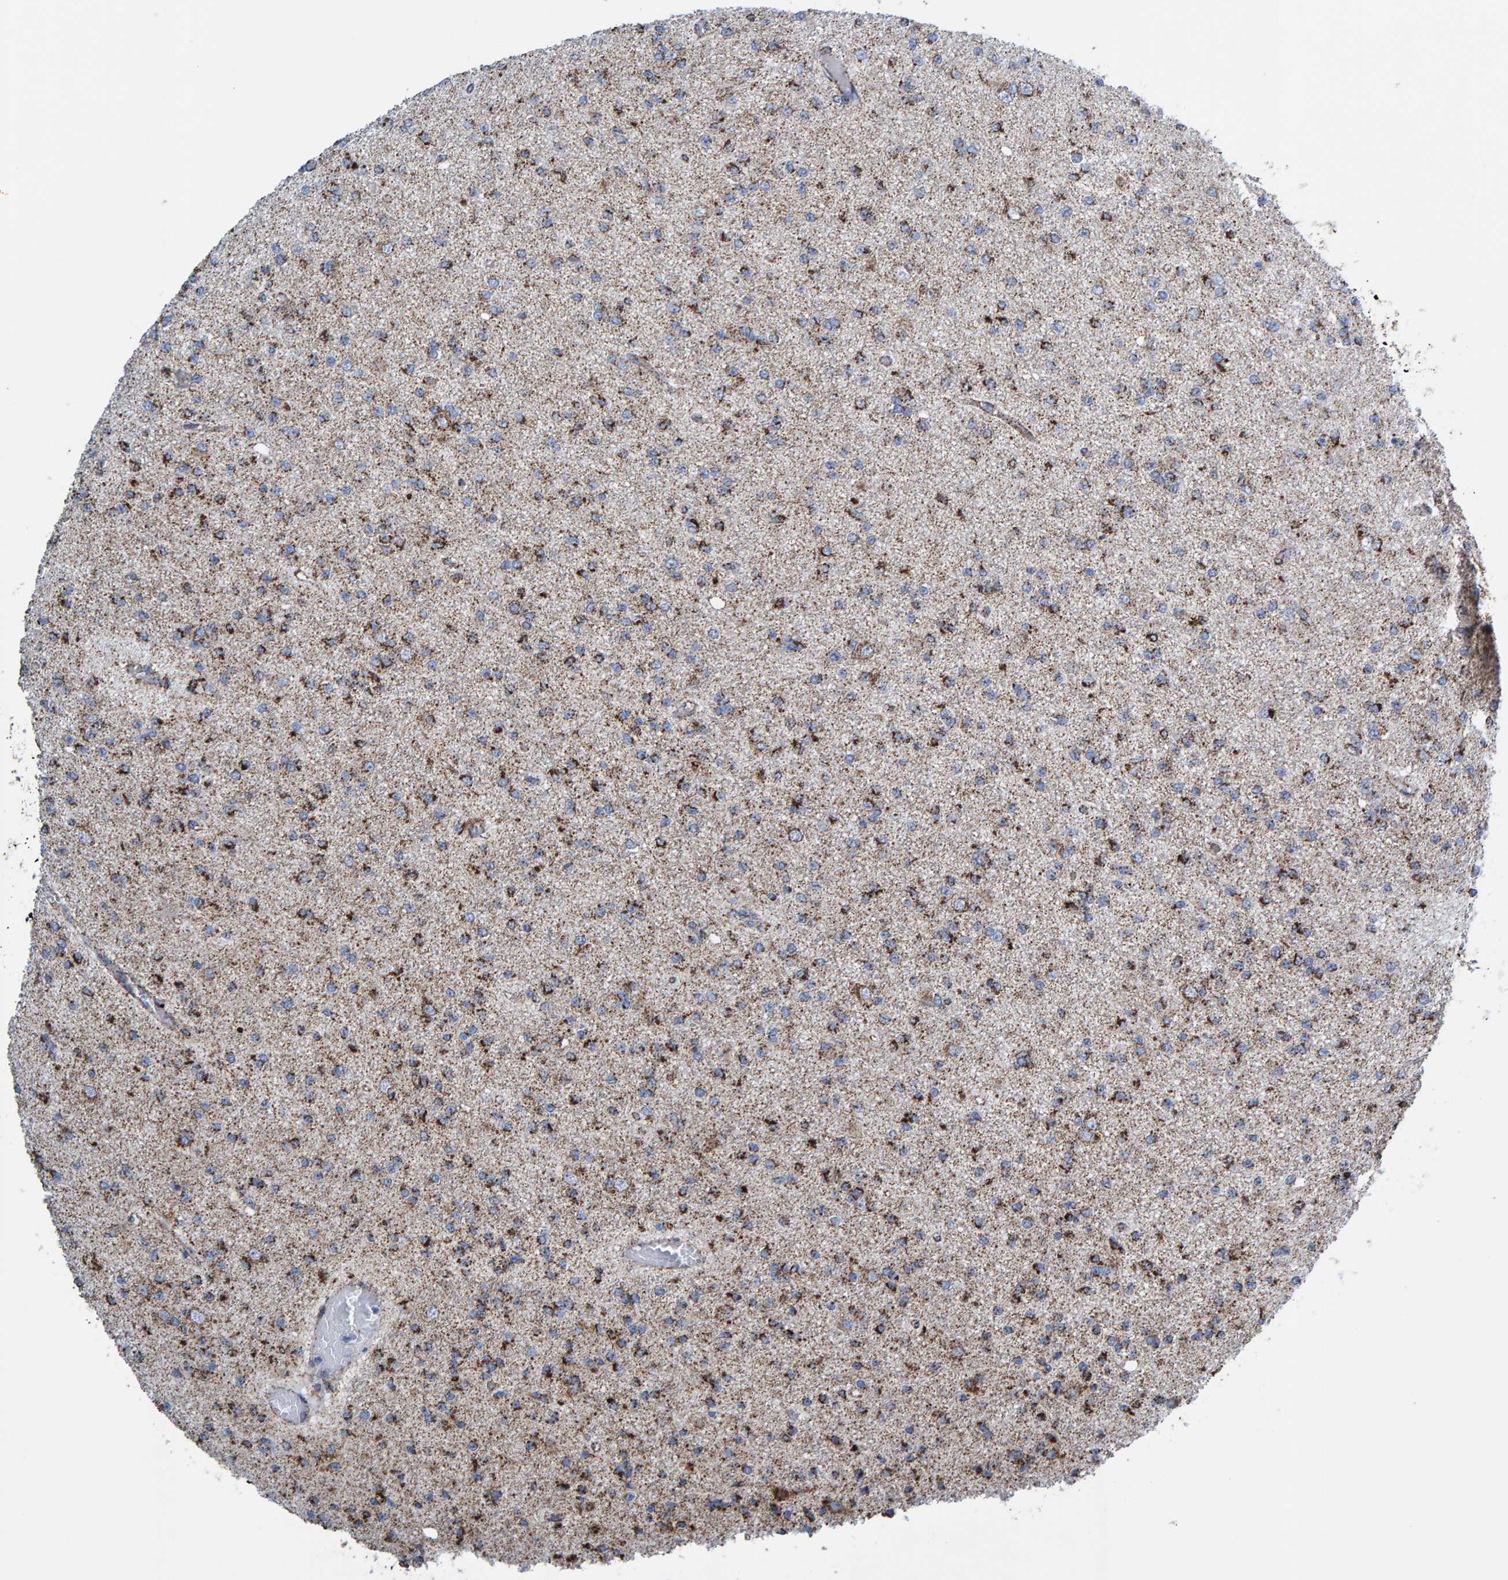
{"staining": {"intensity": "strong", "quantity": "25%-75%", "location": "cytoplasmic/membranous"}, "tissue": "glioma", "cell_type": "Tumor cells", "image_type": "cancer", "snomed": [{"axis": "morphology", "description": "Glioma, malignant, Low grade"}, {"axis": "topography", "description": "Brain"}], "caption": "This photomicrograph displays immunohistochemistry (IHC) staining of glioma, with high strong cytoplasmic/membranous positivity in approximately 25%-75% of tumor cells.", "gene": "ENSG00000262660", "patient": {"sex": "female", "age": 22}}